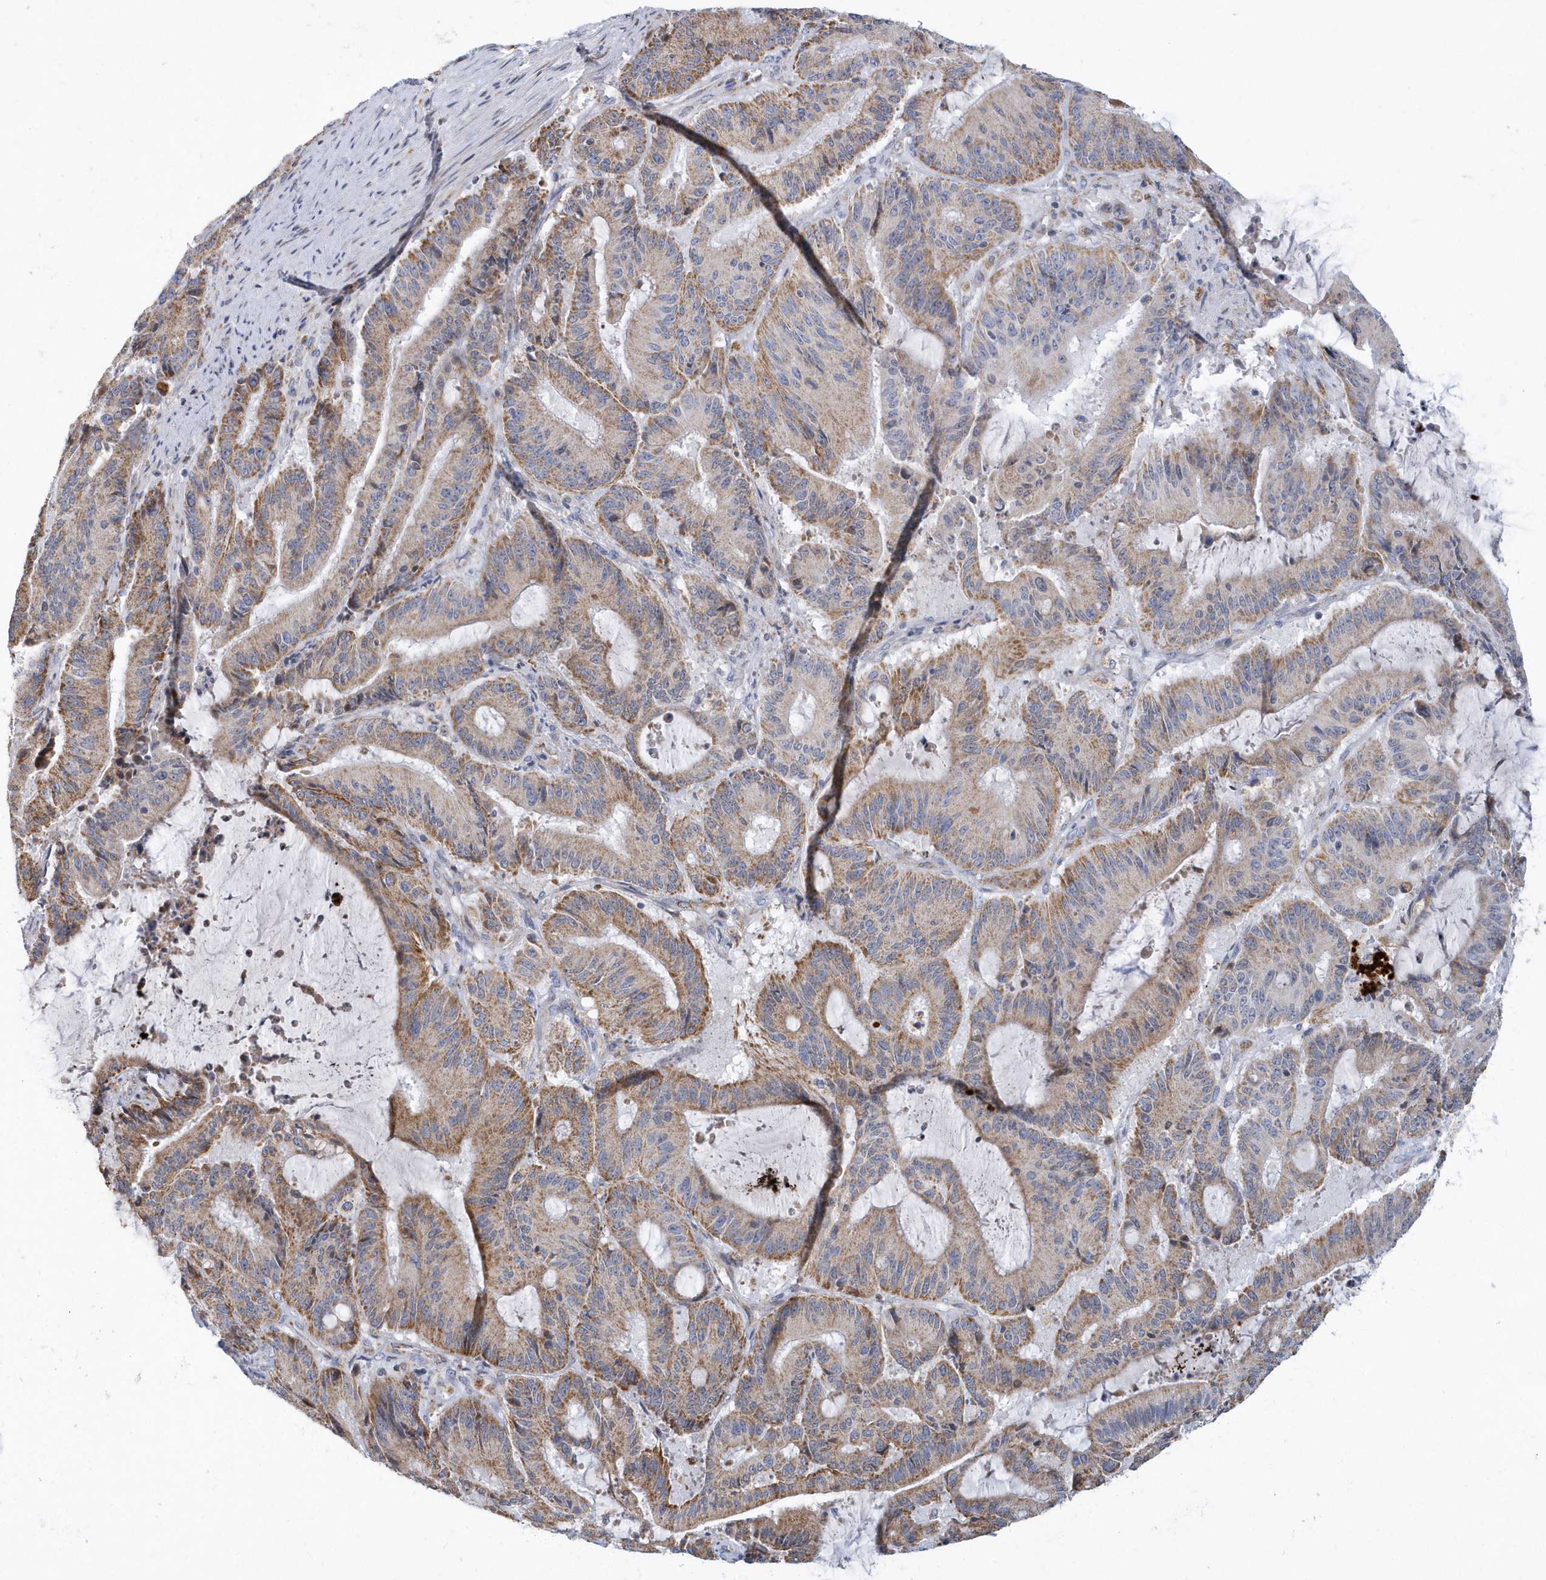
{"staining": {"intensity": "moderate", "quantity": "25%-75%", "location": "cytoplasmic/membranous"}, "tissue": "liver cancer", "cell_type": "Tumor cells", "image_type": "cancer", "snomed": [{"axis": "morphology", "description": "Normal tissue, NOS"}, {"axis": "morphology", "description": "Cholangiocarcinoma"}, {"axis": "topography", "description": "Liver"}, {"axis": "topography", "description": "Peripheral nerve tissue"}], "caption": "This histopathology image displays liver cancer stained with IHC to label a protein in brown. The cytoplasmic/membranous of tumor cells show moderate positivity for the protein. Nuclei are counter-stained blue.", "gene": "VWA5B2", "patient": {"sex": "female", "age": 73}}